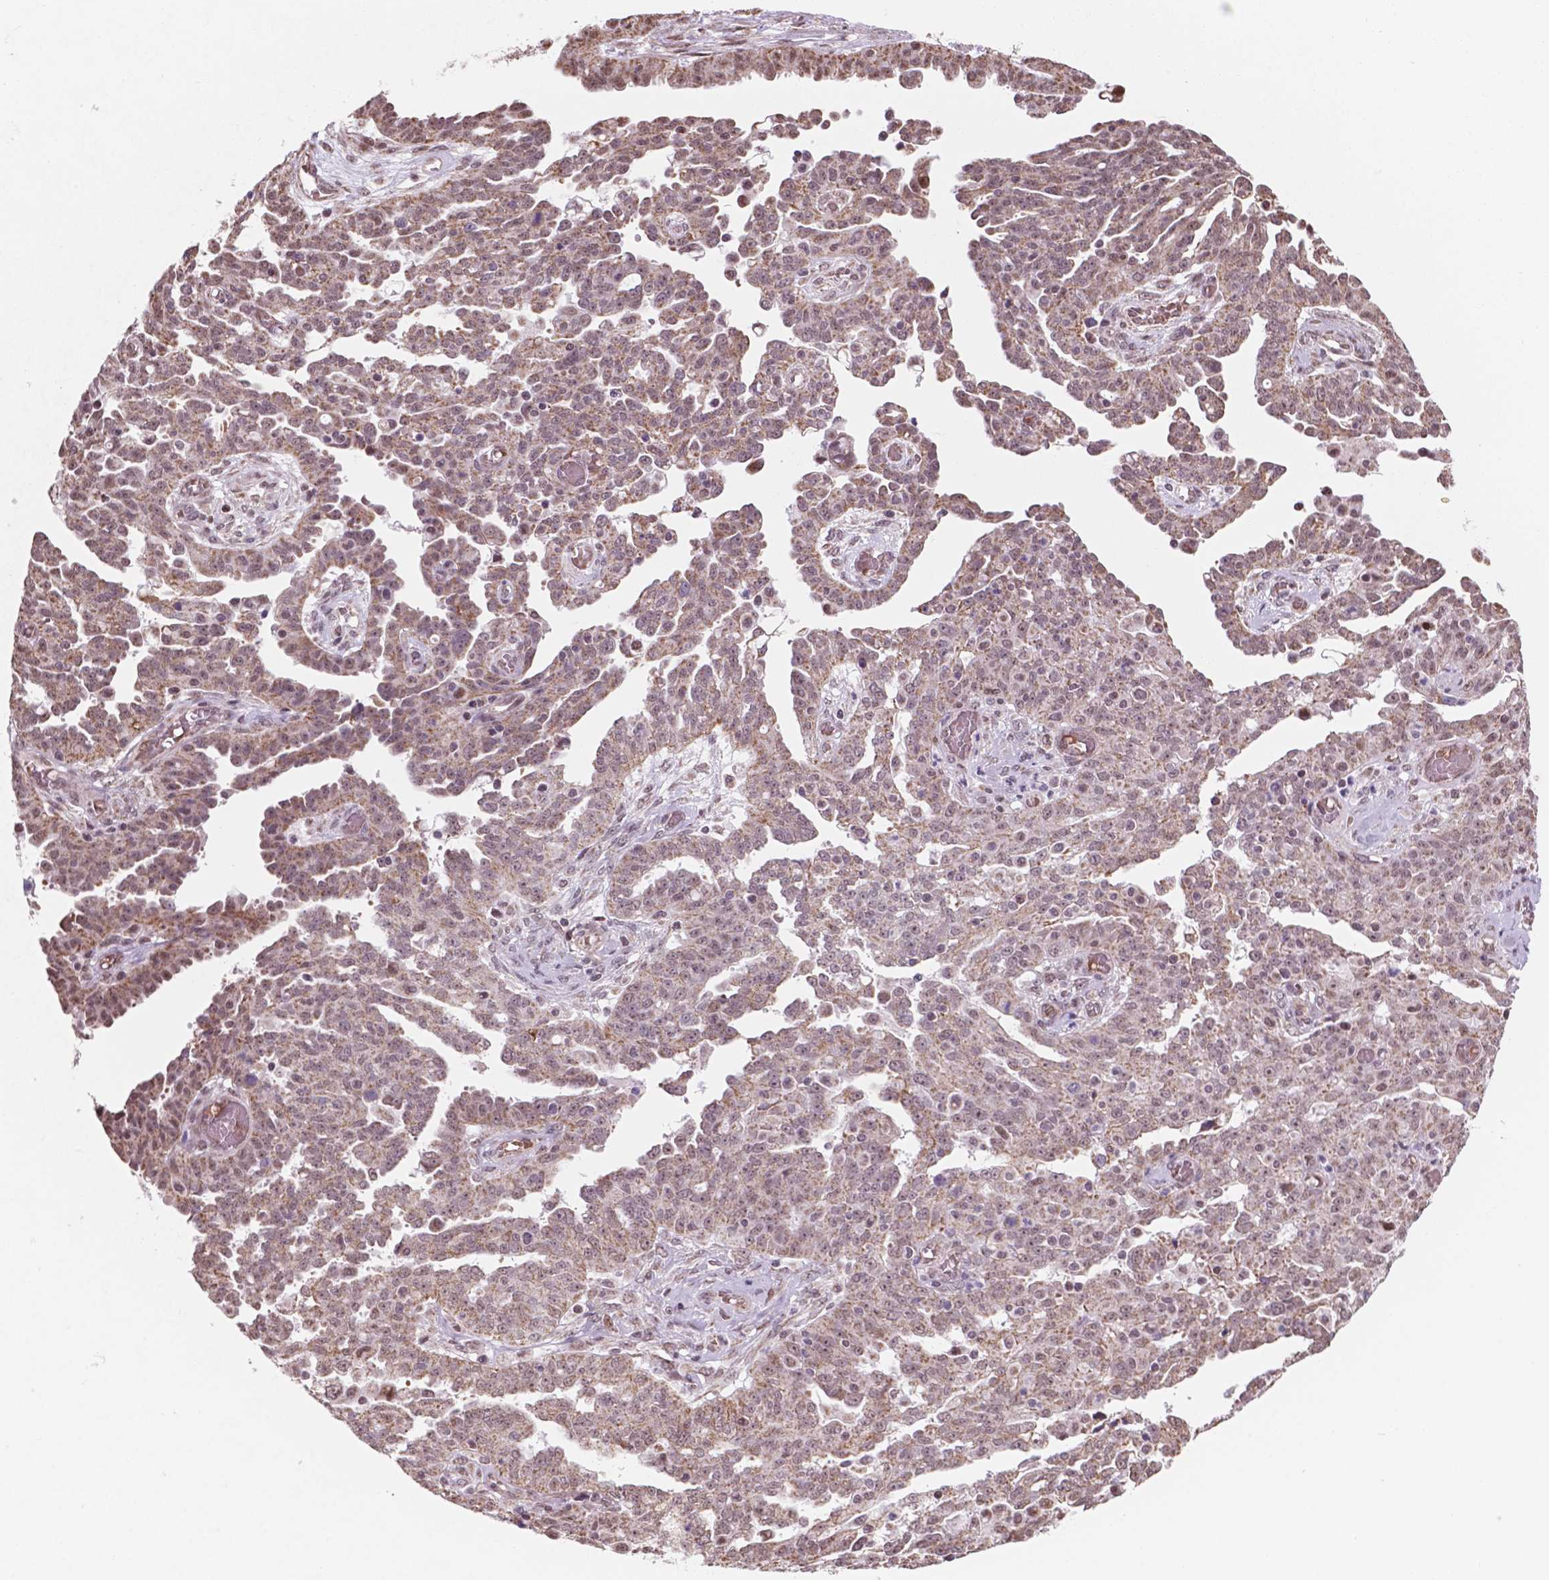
{"staining": {"intensity": "moderate", "quantity": ">75%", "location": "cytoplasmic/membranous"}, "tissue": "ovarian cancer", "cell_type": "Tumor cells", "image_type": "cancer", "snomed": [{"axis": "morphology", "description": "Cystadenocarcinoma, serous, NOS"}, {"axis": "topography", "description": "Ovary"}], "caption": "About >75% of tumor cells in ovarian serous cystadenocarcinoma demonstrate moderate cytoplasmic/membranous protein staining as visualized by brown immunohistochemical staining.", "gene": "NDUFA10", "patient": {"sex": "female", "age": 67}}